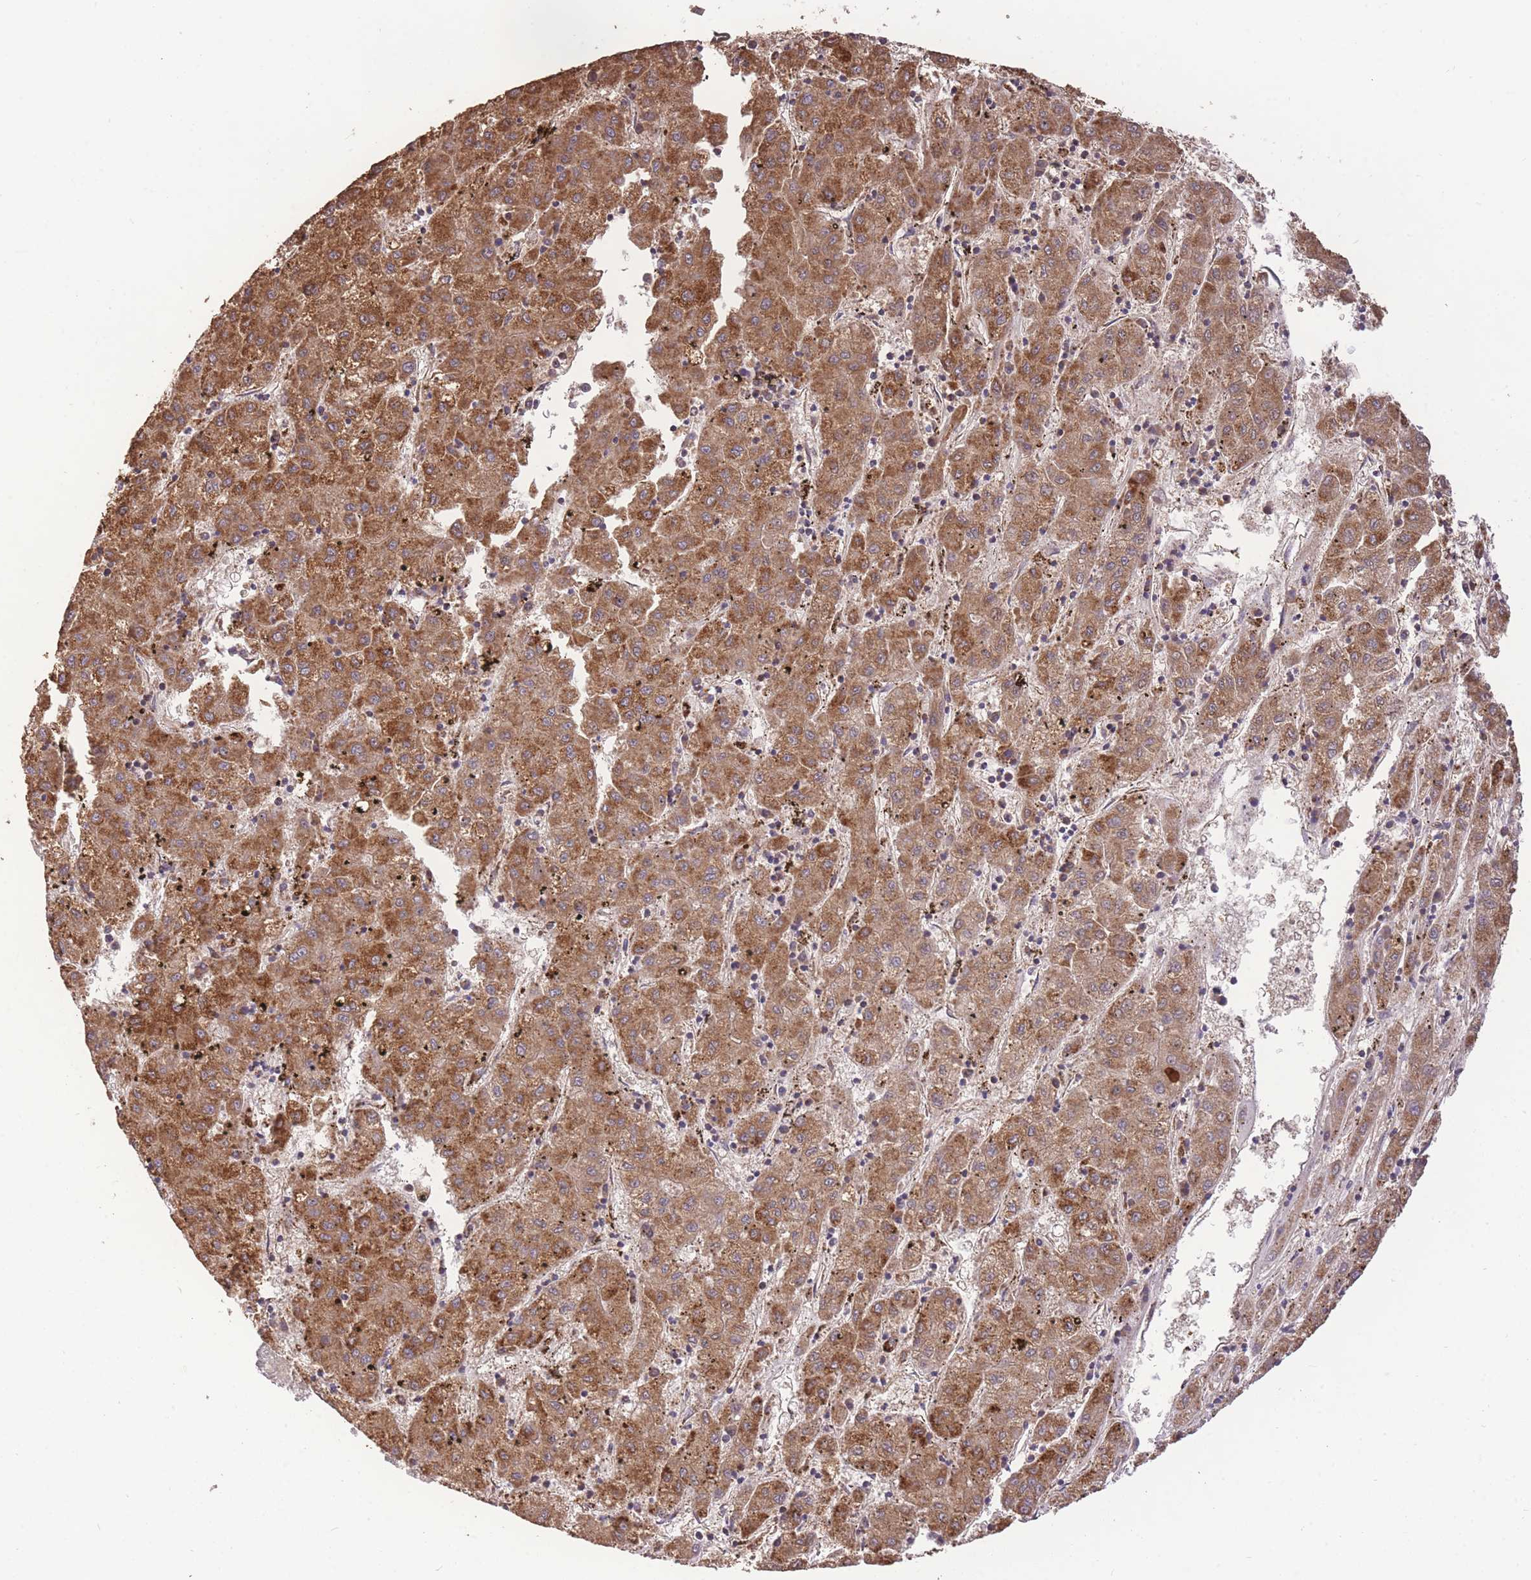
{"staining": {"intensity": "strong", "quantity": ">75%", "location": "cytoplasmic/membranous"}, "tissue": "liver cancer", "cell_type": "Tumor cells", "image_type": "cancer", "snomed": [{"axis": "morphology", "description": "Carcinoma, Hepatocellular, NOS"}, {"axis": "topography", "description": "Liver"}], "caption": "IHC histopathology image of neoplastic tissue: liver hepatocellular carcinoma stained using immunohistochemistry (IHC) exhibits high levels of strong protein expression localized specifically in the cytoplasmic/membranous of tumor cells, appearing as a cytoplasmic/membranous brown color.", "gene": "PREP", "patient": {"sex": "male", "age": 72}}